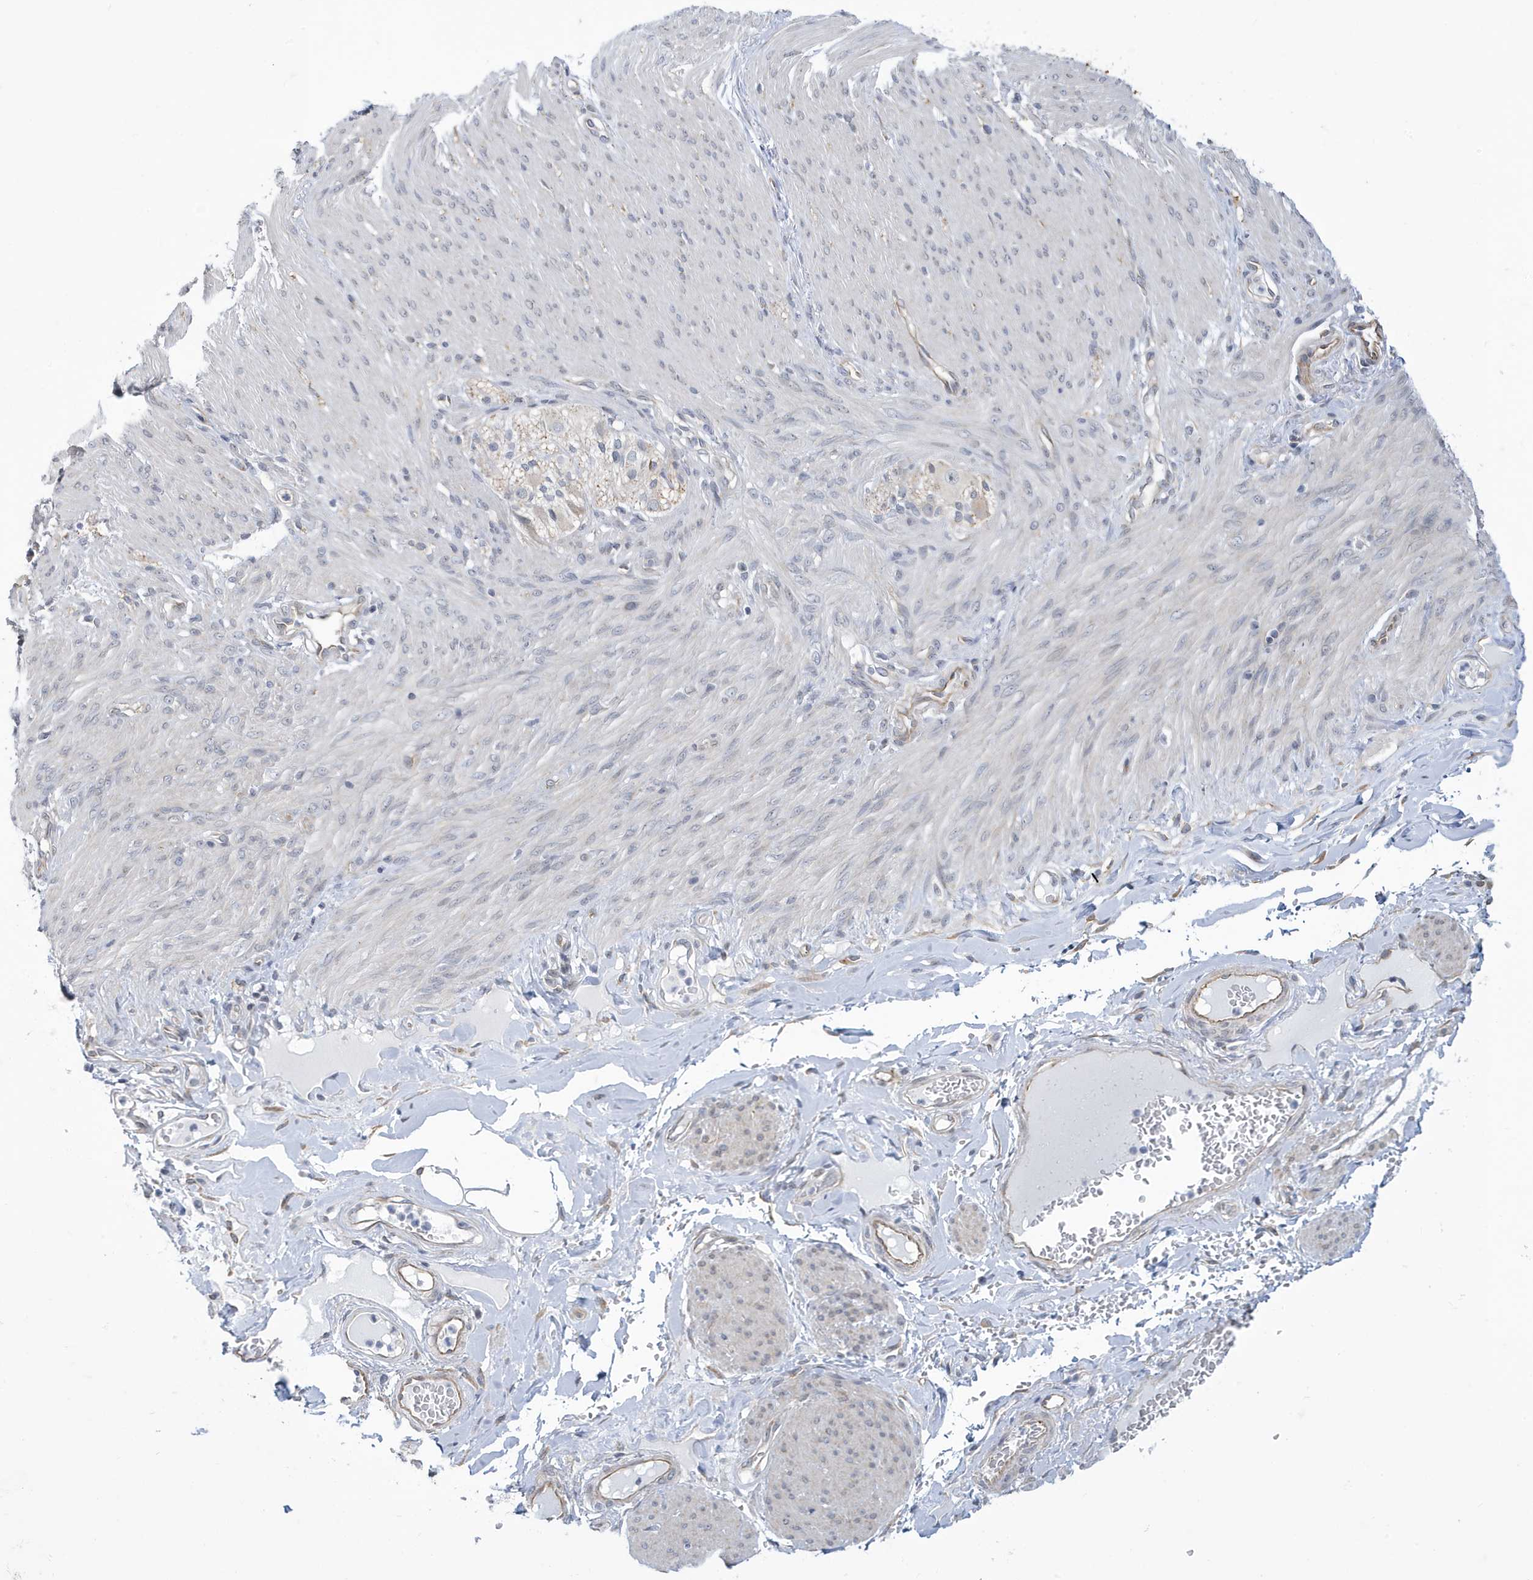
{"staining": {"intensity": "negative", "quantity": "none", "location": "none"}, "tissue": "adipose tissue", "cell_type": "Adipocytes", "image_type": "normal", "snomed": [{"axis": "morphology", "description": "Normal tissue, NOS"}, {"axis": "topography", "description": "Colon"}, {"axis": "topography", "description": "Peripheral nerve tissue"}], "caption": "A micrograph of human adipose tissue is negative for staining in adipocytes. (DAB IHC, high magnification).", "gene": "ZNF654", "patient": {"sex": "female", "age": 61}}